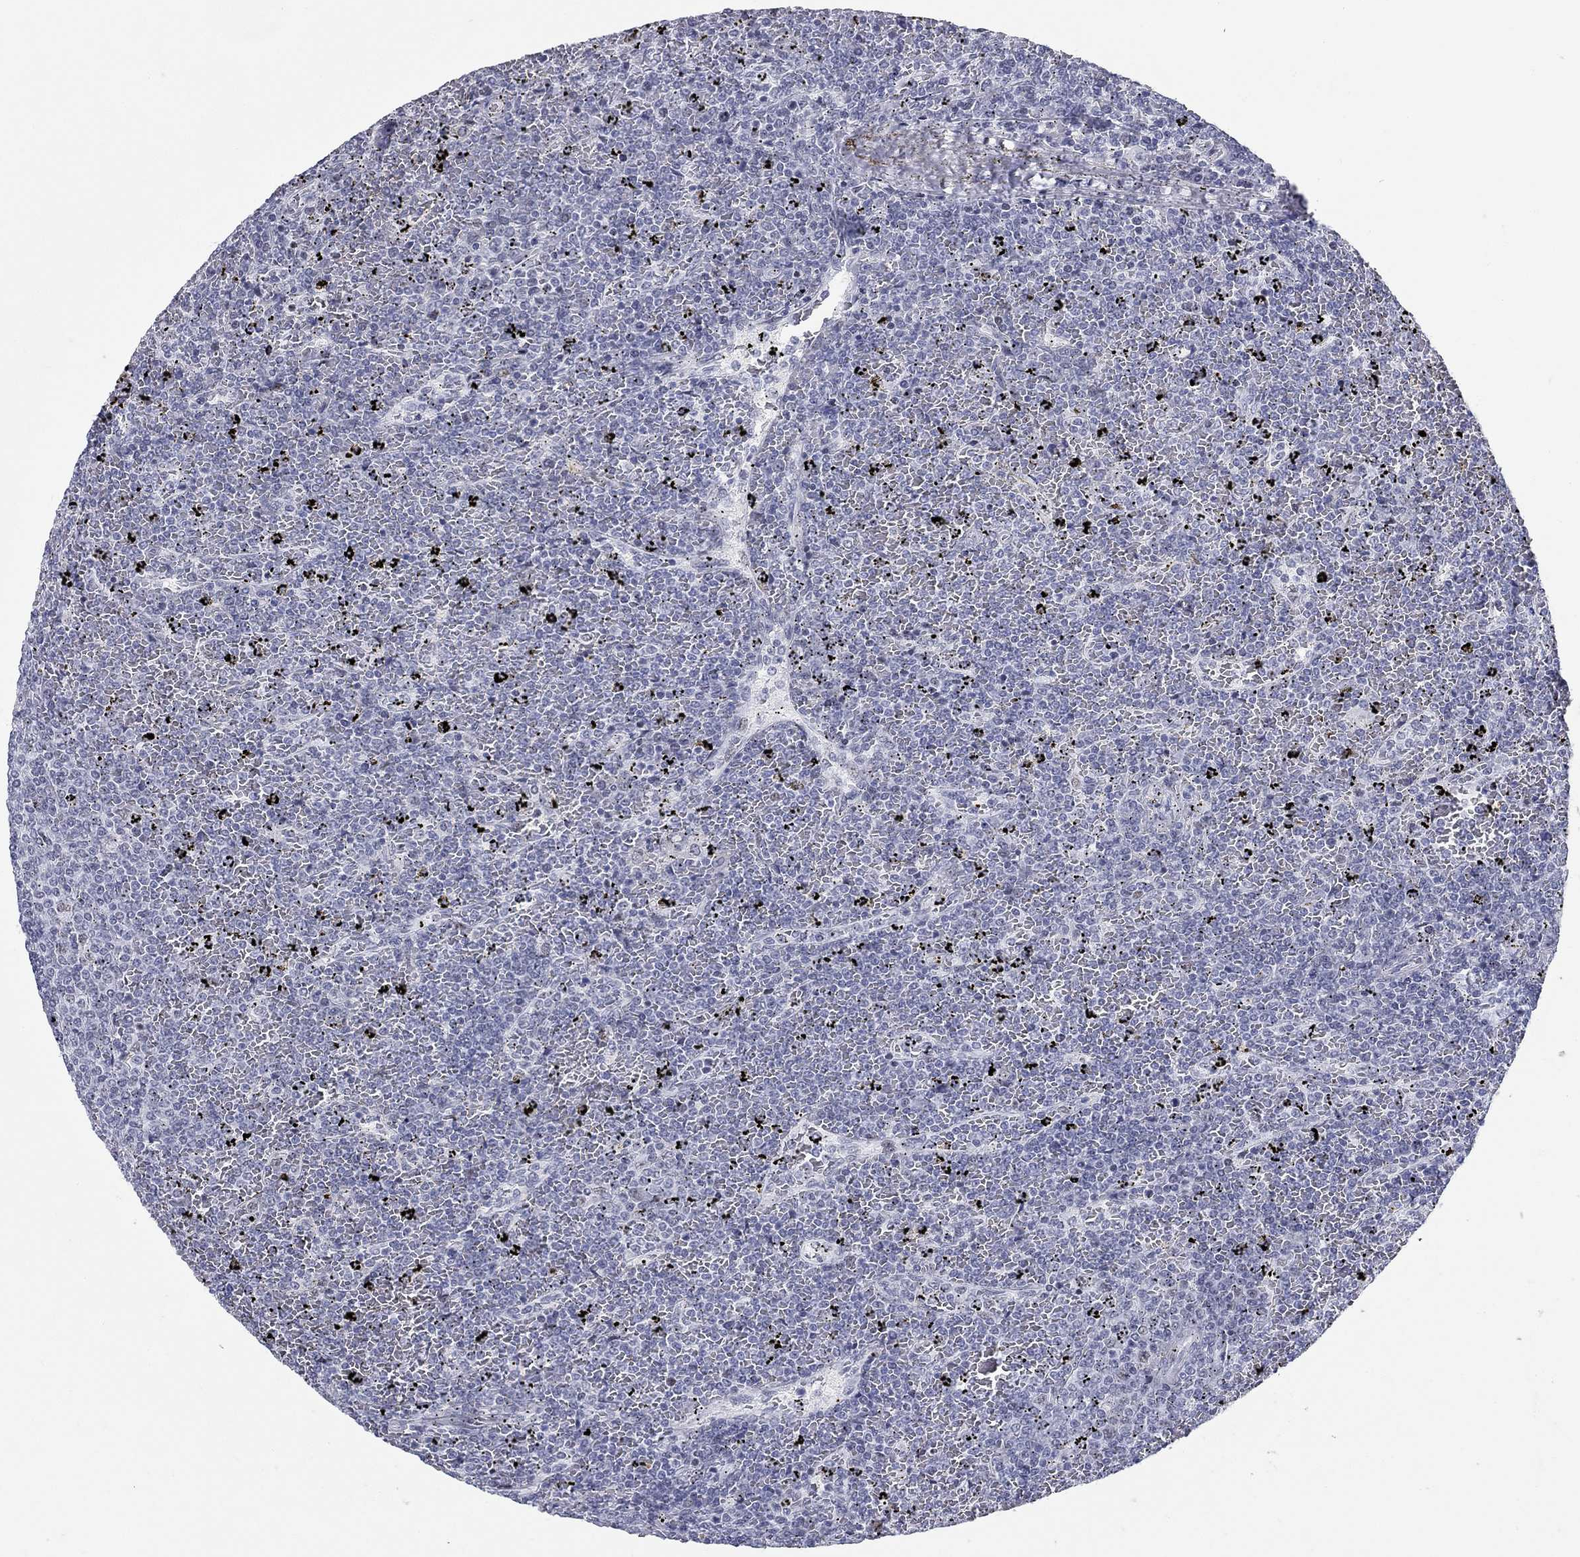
{"staining": {"intensity": "negative", "quantity": "none", "location": "none"}, "tissue": "lymphoma", "cell_type": "Tumor cells", "image_type": "cancer", "snomed": [{"axis": "morphology", "description": "Malignant lymphoma, non-Hodgkin's type, Low grade"}, {"axis": "topography", "description": "Spleen"}], "caption": "There is no significant staining in tumor cells of lymphoma.", "gene": "ASF1B", "patient": {"sex": "female", "age": 77}}